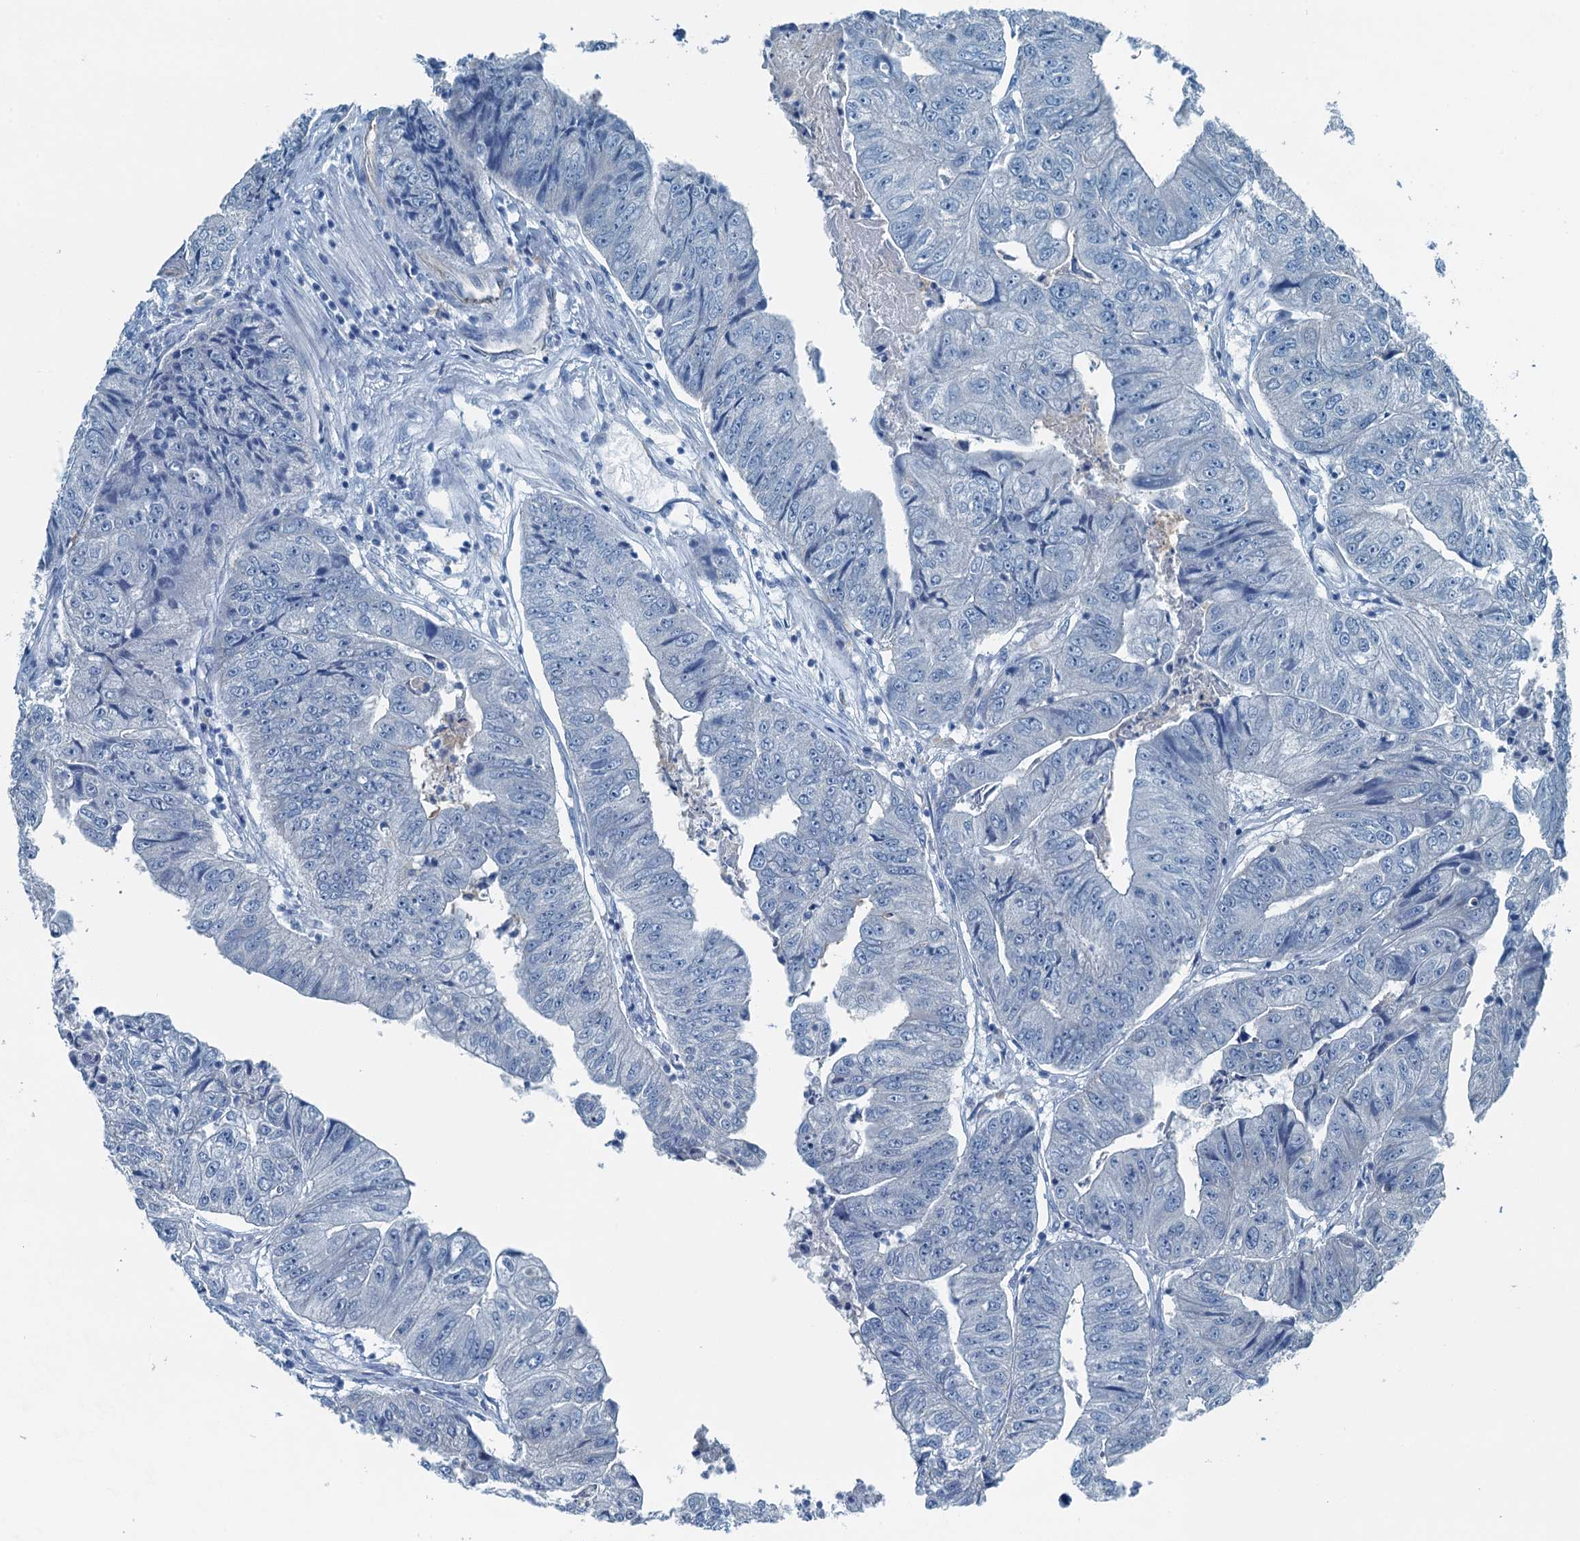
{"staining": {"intensity": "negative", "quantity": "none", "location": "none"}, "tissue": "colorectal cancer", "cell_type": "Tumor cells", "image_type": "cancer", "snomed": [{"axis": "morphology", "description": "Adenocarcinoma, NOS"}, {"axis": "topography", "description": "Colon"}], "caption": "An image of human colorectal adenocarcinoma is negative for staining in tumor cells.", "gene": "GFOD2", "patient": {"sex": "female", "age": 67}}